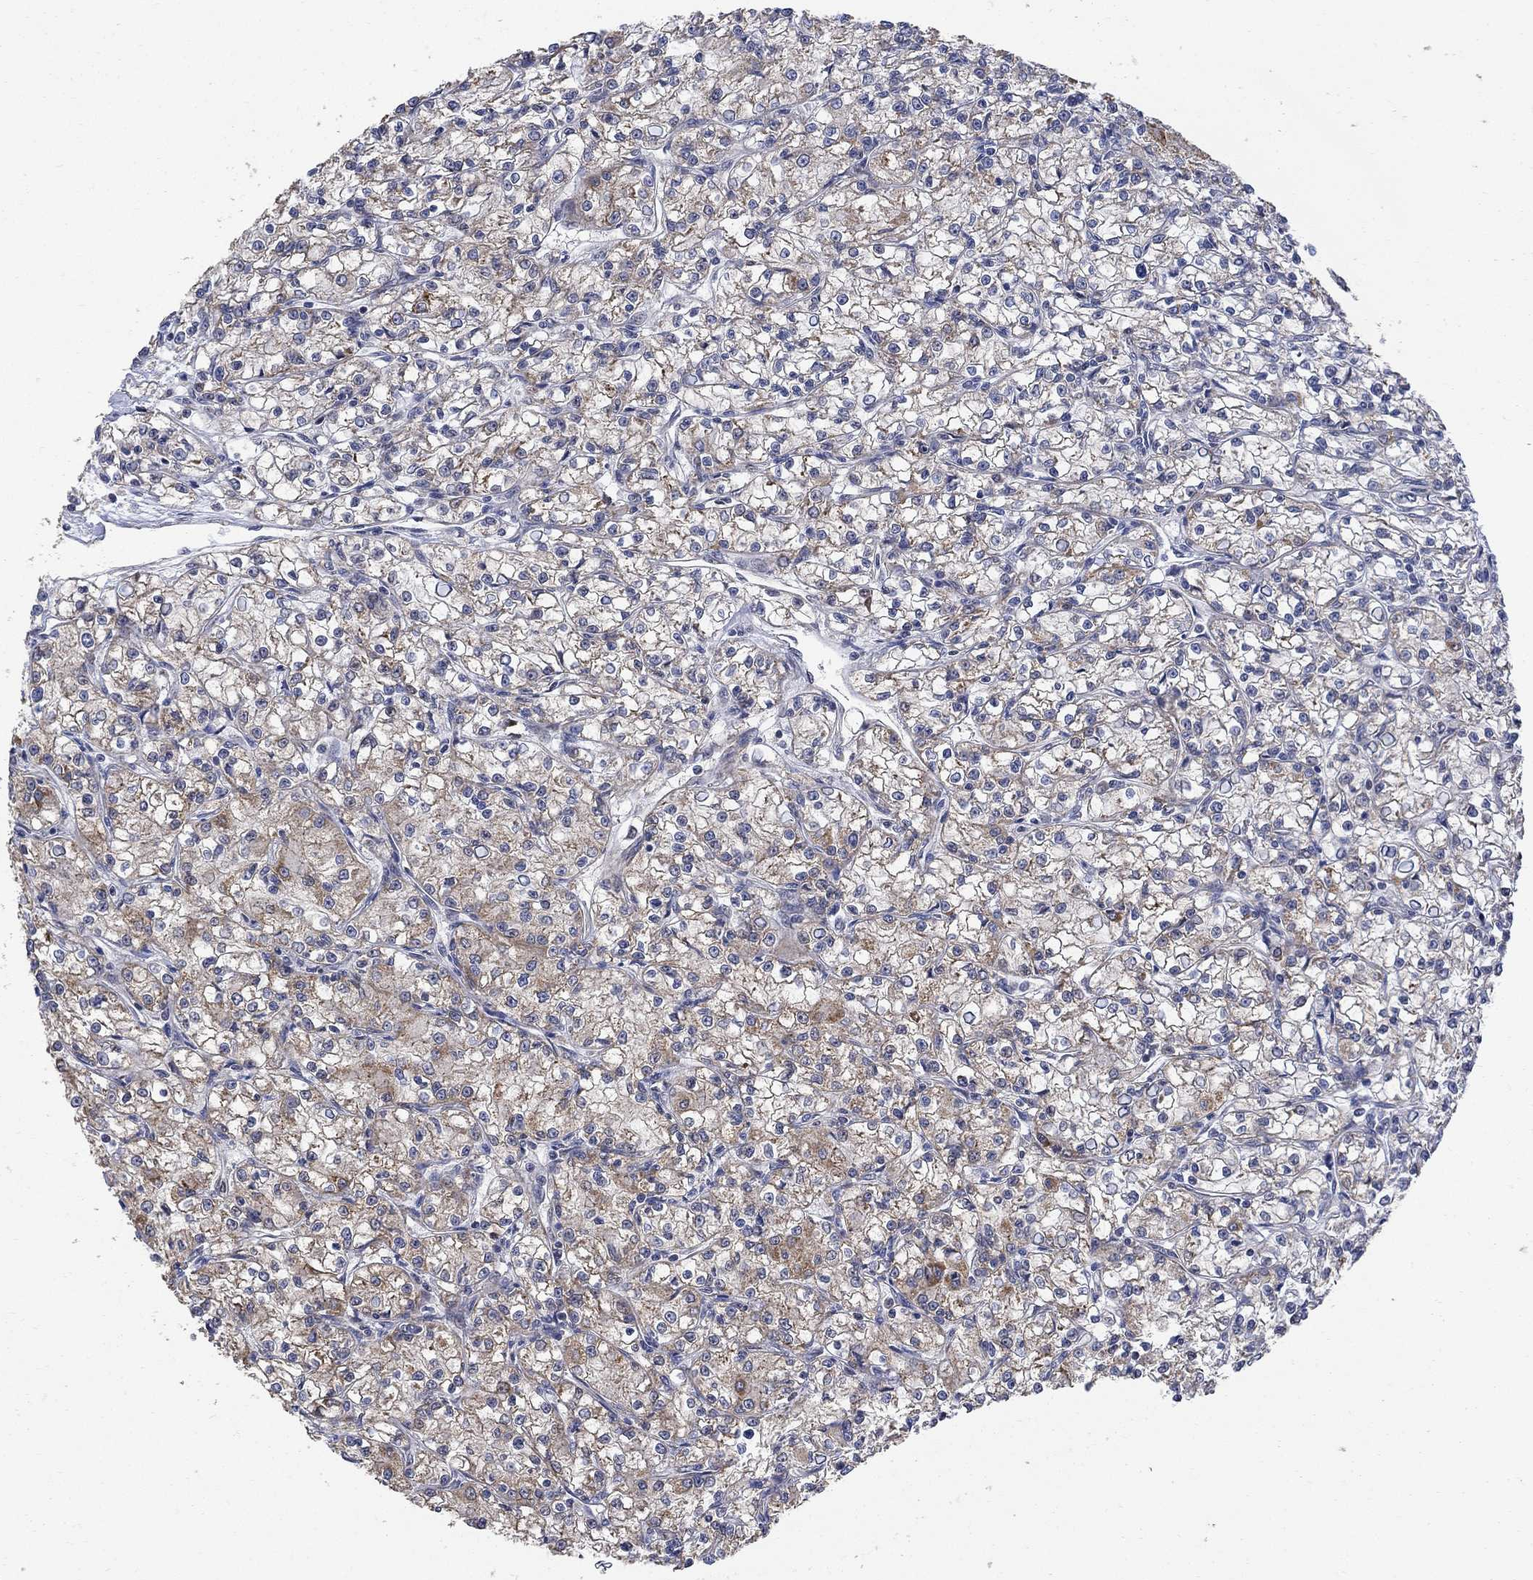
{"staining": {"intensity": "moderate", "quantity": "<25%", "location": "cytoplasmic/membranous"}, "tissue": "renal cancer", "cell_type": "Tumor cells", "image_type": "cancer", "snomed": [{"axis": "morphology", "description": "Adenocarcinoma, NOS"}, {"axis": "topography", "description": "Kidney"}], "caption": "Approximately <25% of tumor cells in renal cancer (adenocarcinoma) show moderate cytoplasmic/membranous protein expression as visualized by brown immunohistochemical staining.", "gene": "ANKRA2", "patient": {"sex": "female", "age": 59}}